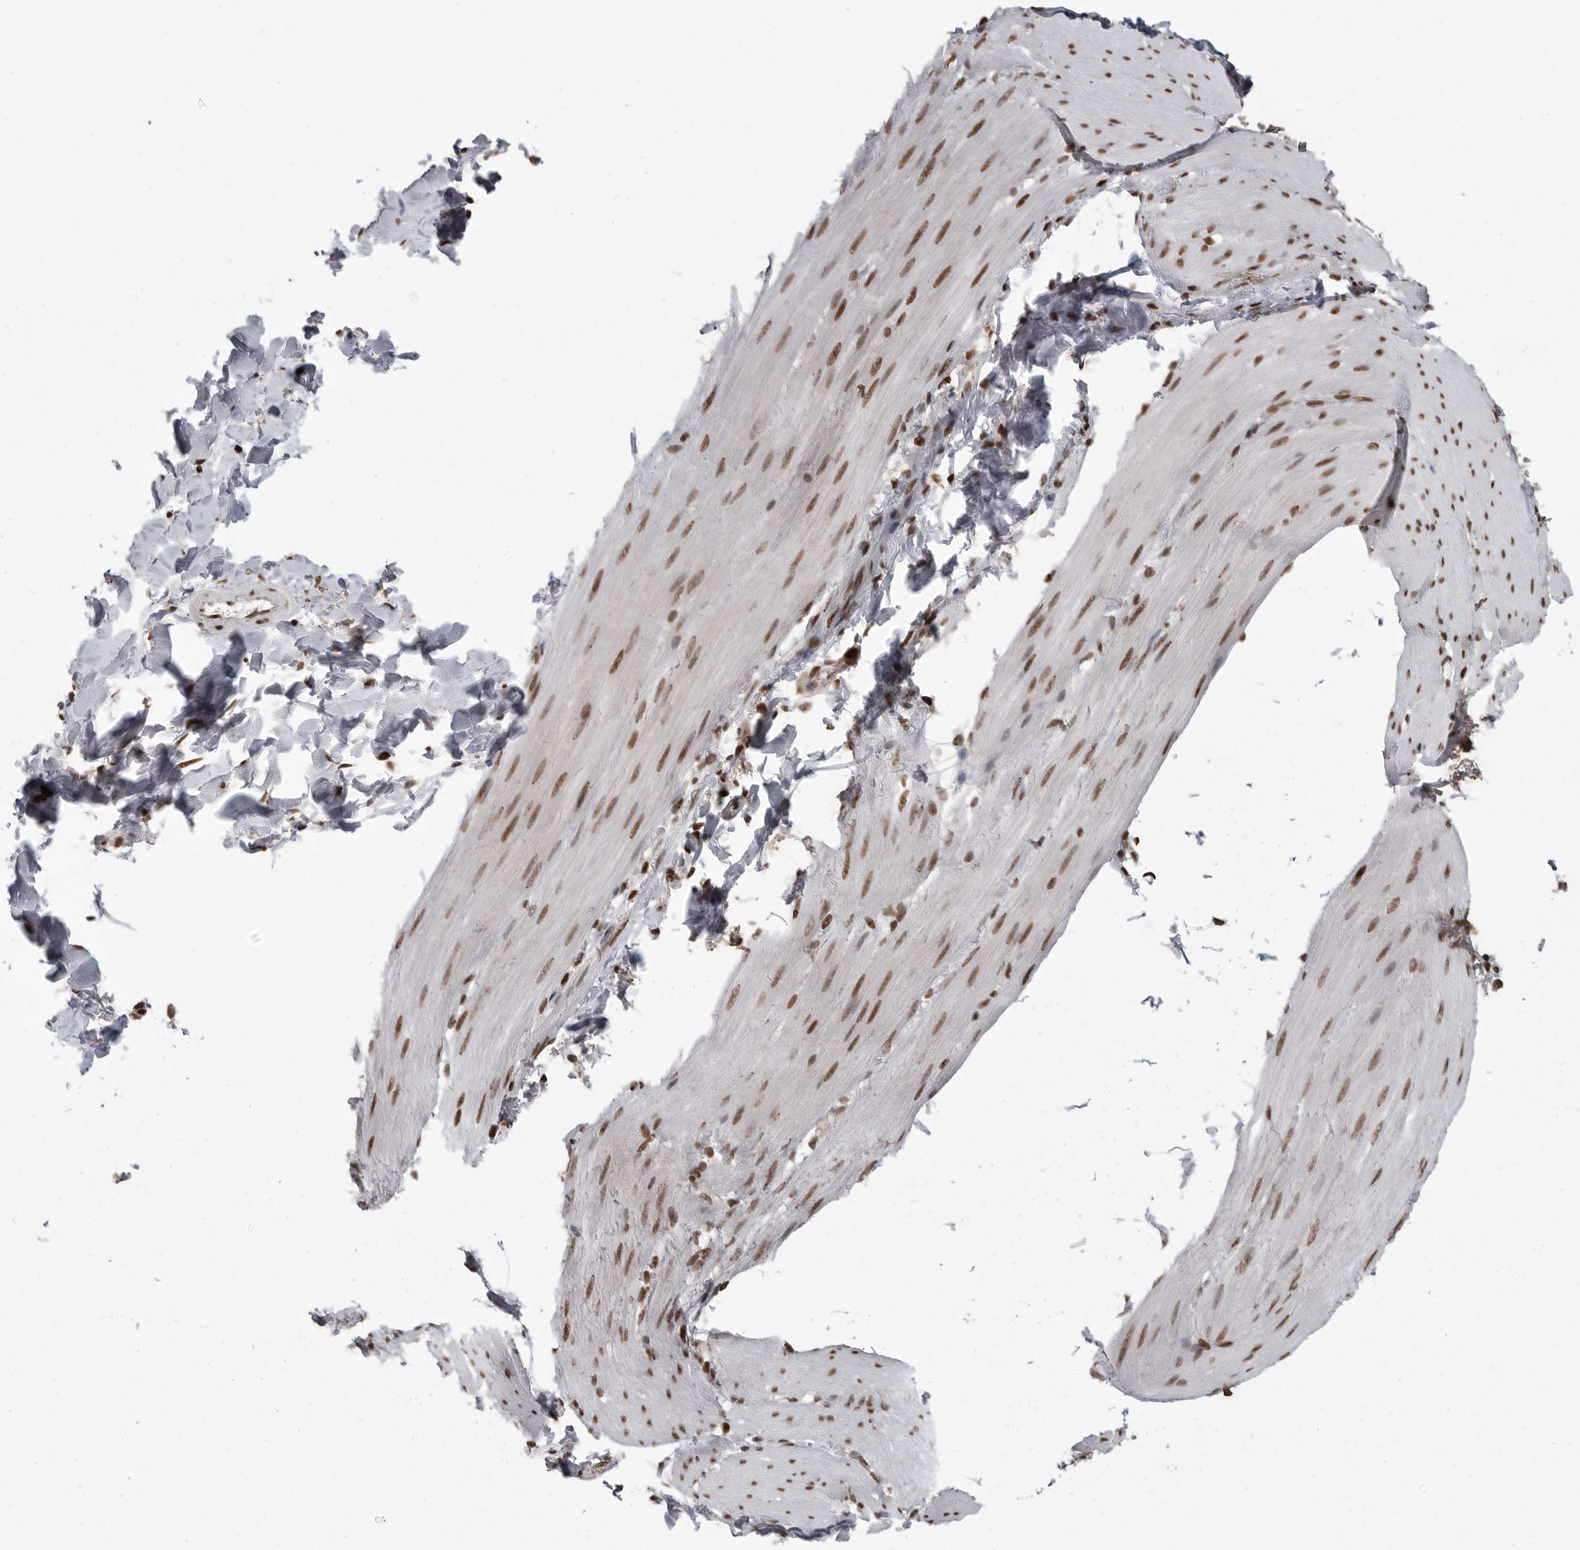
{"staining": {"intensity": "moderate", "quantity": ">75%", "location": "nuclear"}, "tissue": "smooth muscle", "cell_type": "Smooth muscle cells", "image_type": "normal", "snomed": [{"axis": "morphology", "description": "Normal tissue, NOS"}, {"axis": "topography", "description": "Smooth muscle"}, {"axis": "topography", "description": "Small intestine"}], "caption": "The photomicrograph shows staining of normal smooth muscle, revealing moderate nuclear protein positivity (brown color) within smooth muscle cells. The protein of interest is stained brown, and the nuclei are stained in blue (DAB (3,3'-diaminobenzidine) IHC with brightfield microscopy, high magnification).", "gene": "YAF2", "patient": {"sex": "female", "age": 84}}